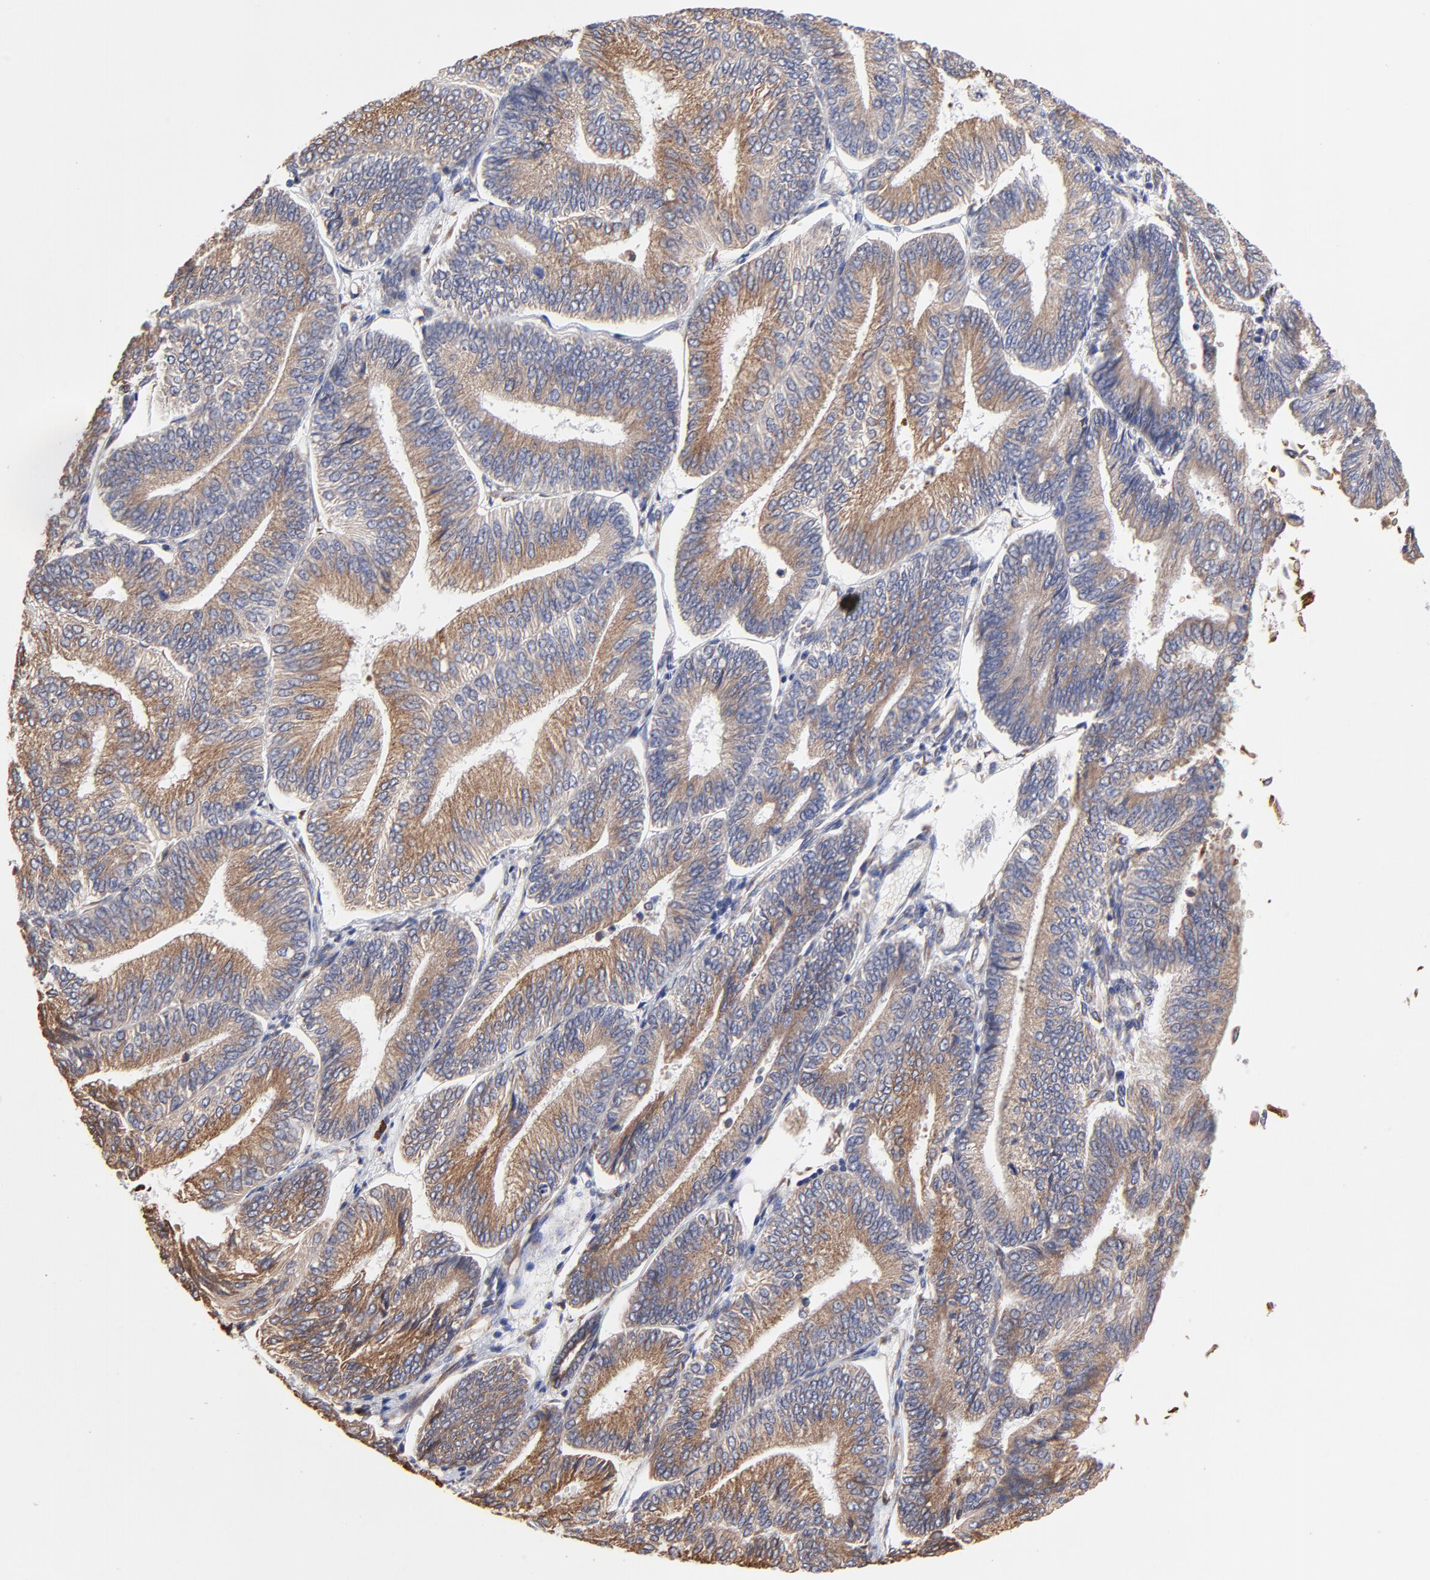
{"staining": {"intensity": "moderate", "quantity": ">75%", "location": "cytoplasmic/membranous"}, "tissue": "endometrial cancer", "cell_type": "Tumor cells", "image_type": "cancer", "snomed": [{"axis": "morphology", "description": "Adenocarcinoma, NOS"}, {"axis": "topography", "description": "Endometrium"}], "caption": "Protein analysis of endometrial cancer tissue exhibits moderate cytoplasmic/membranous expression in approximately >75% of tumor cells.", "gene": "LMAN1", "patient": {"sex": "female", "age": 55}}